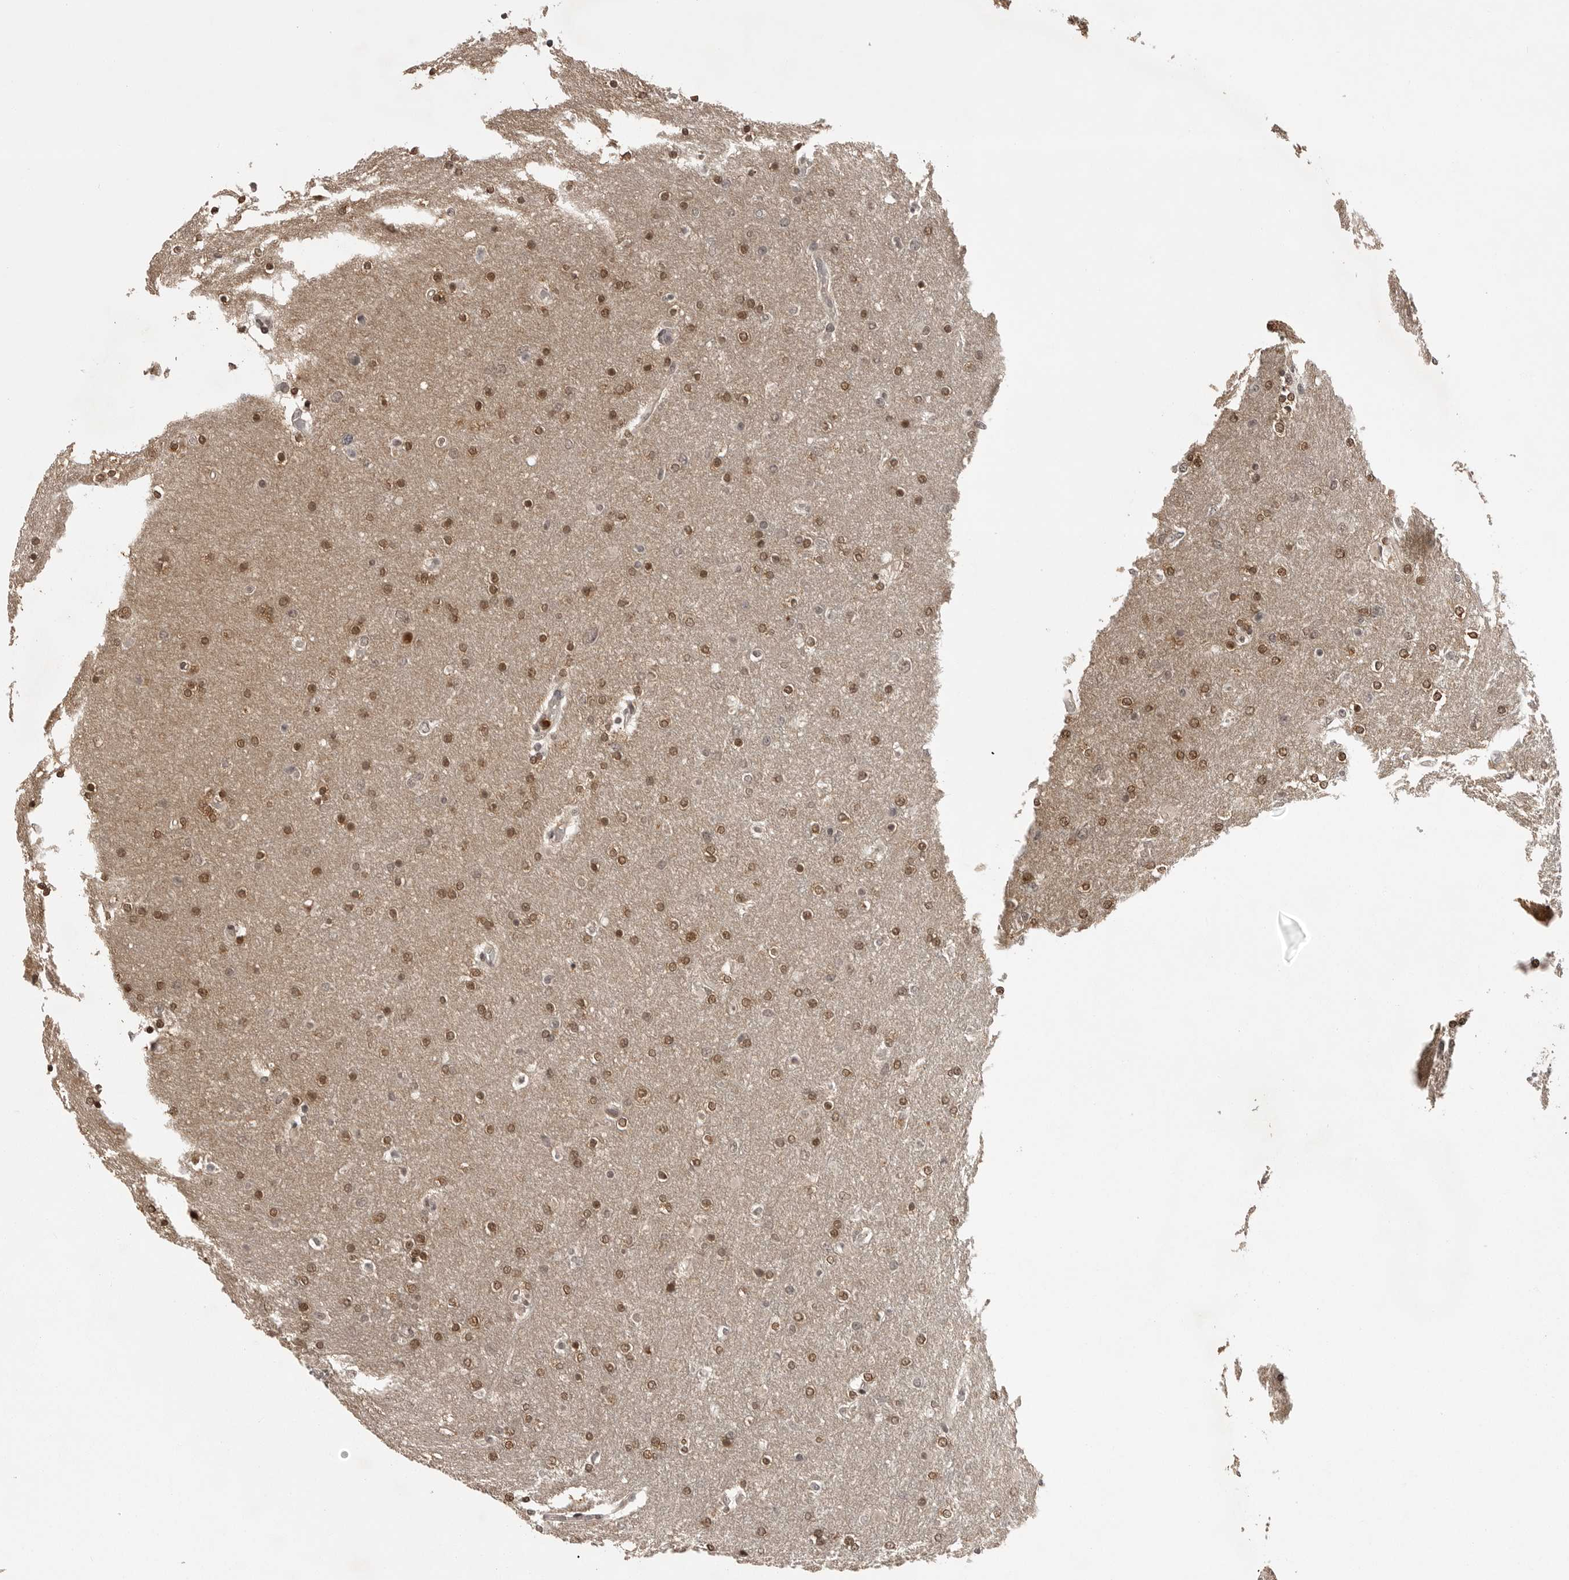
{"staining": {"intensity": "moderate", "quantity": ">75%", "location": "nuclear"}, "tissue": "glioma", "cell_type": "Tumor cells", "image_type": "cancer", "snomed": [{"axis": "morphology", "description": "Glioma, malignant, High grade"}, {"axis": "topography", "description": "Cerebral cortex"}], "caption": "Protein expression analysis of human glioma reveals moderate nuclear expression in about >75% of tumor cells. (brown staining indicates protein expression, while blue staining denotes nuclei).", "gene": "PEG3", "patient": {"sex": "female", "age": 36}}